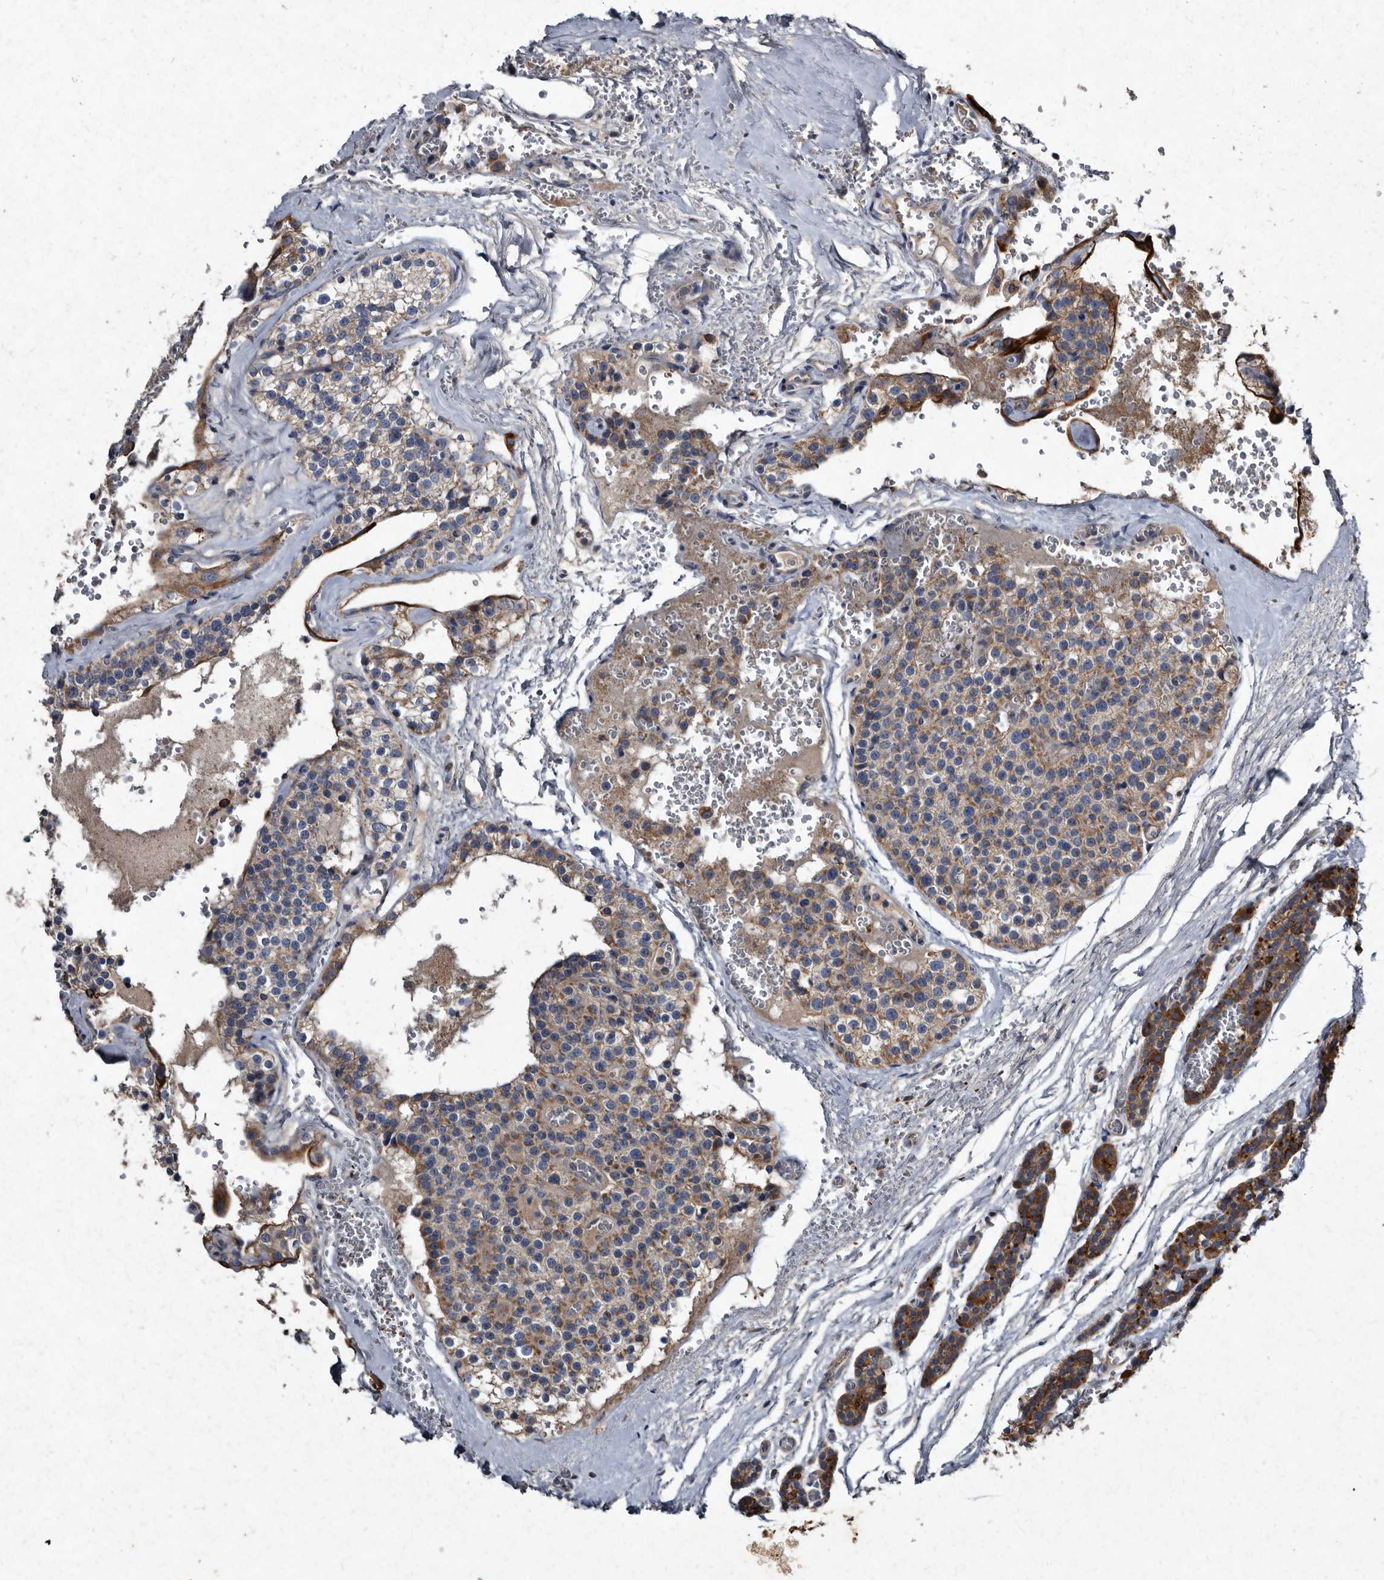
{"staining": {"intensity": "moderate", "quantity": ">75%", "location": "cytoplasmic/membranous"}, "tissue": "parathyroid gland", "cell_type": "Glandular cells", "image_type": "normal", "snomed": [{"axis": "morphology", "description": "Normal tissue, NOS"}, {"axis": "topography", "description": "Parathyroid gland"}], "caption": "This is an image of immunohistochemistry staining of unremarkable parathyroid gland, which shows moderate positivity in the cytoplasmic/membranous of glandular cells.", "gene": "YPEL1", "patient": {"sex": "female", "age": 64}}